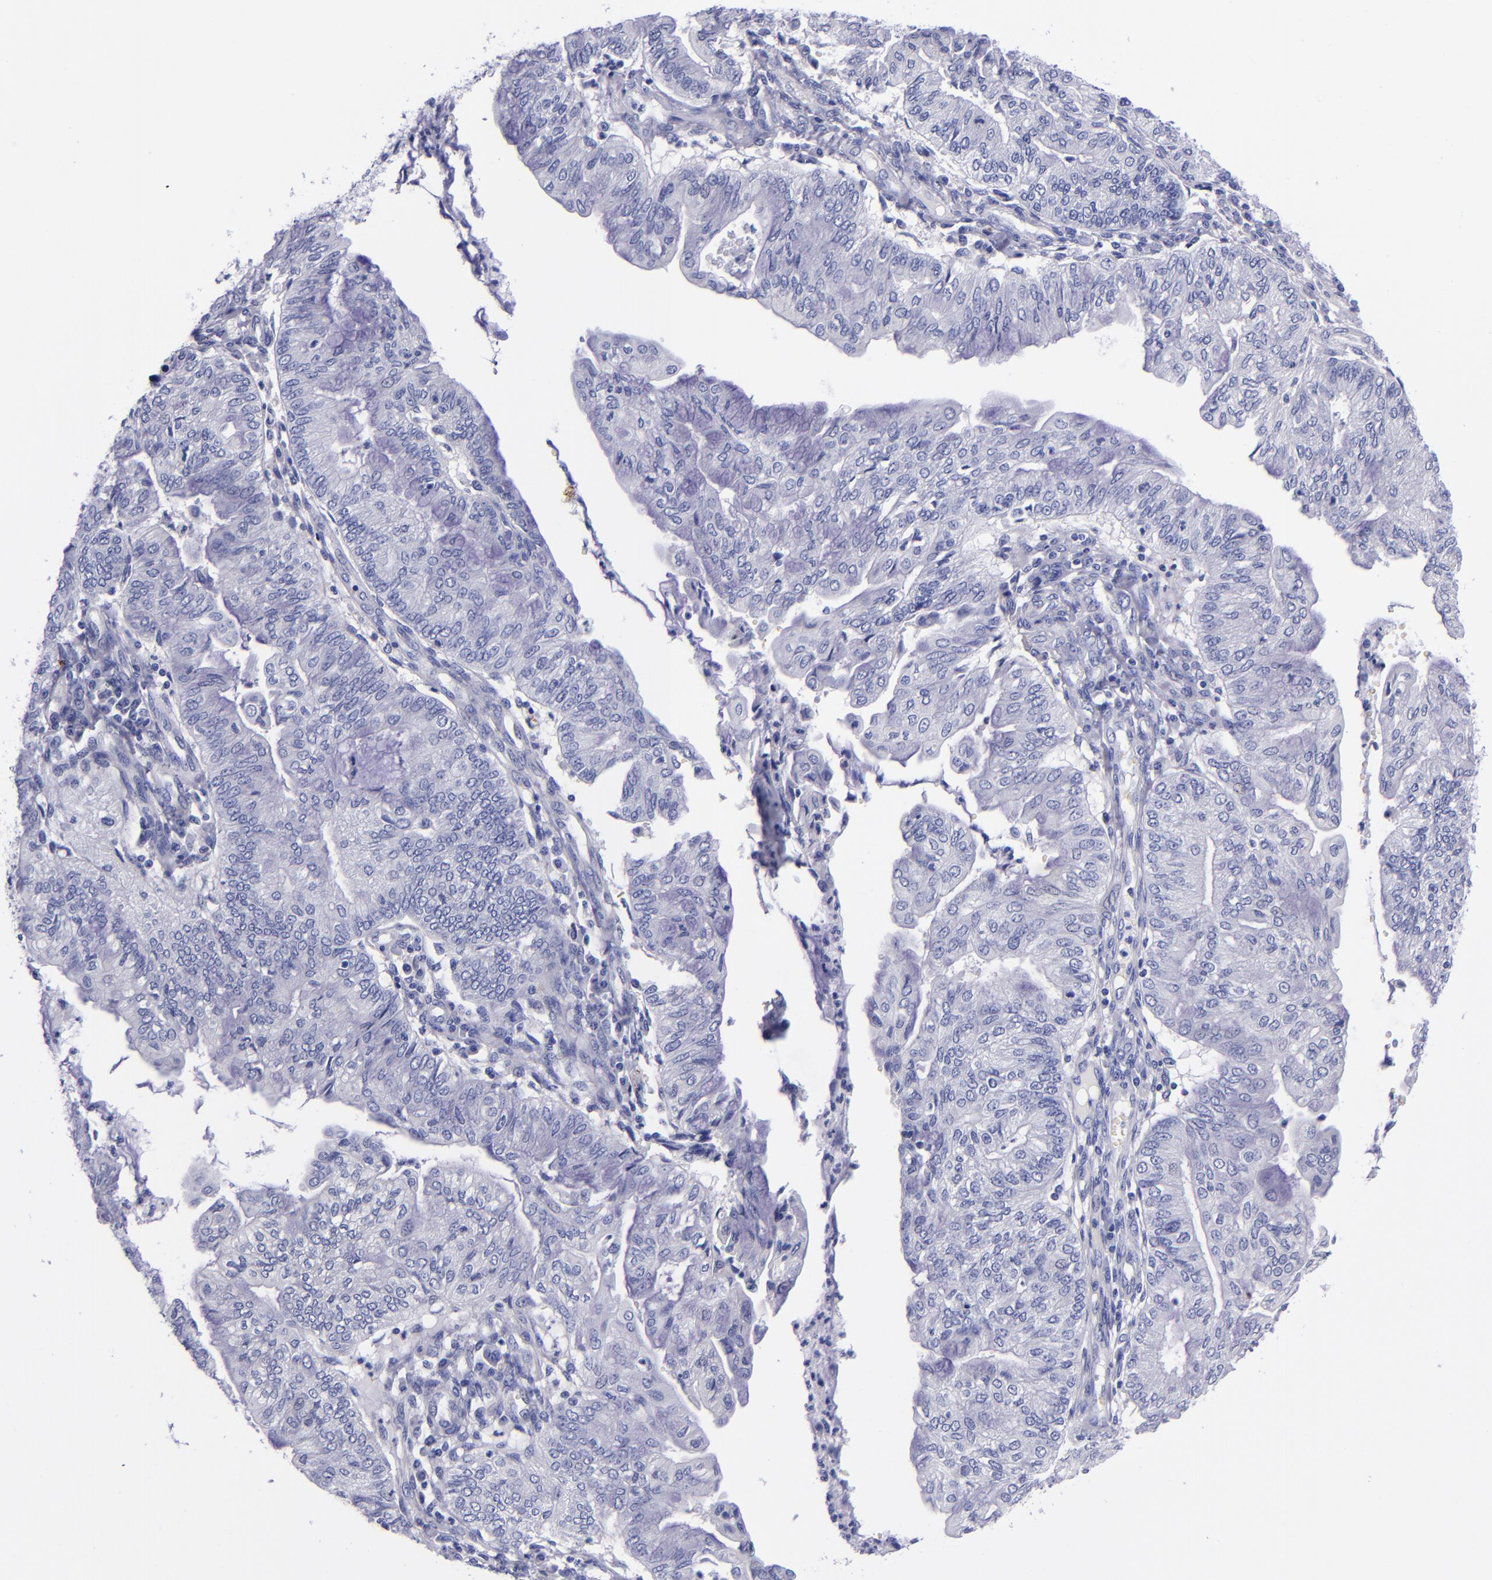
{"staining": {"intensity": "negative", "quantity": "none", "location": "none"}, "tissue": "endometrial cancer", "cell_type": "Tumor cells", "image_type": "cancer", "snomed": [{"axis": "morphology", "description": "Adenocarcinoma, NOS"}, {"axis": "topography", "description": "Endometrium"}], "caption": "There is no significant positivity in tumor cells of endometrial cancer (adenocarcinoma). (DAB (3,3'-diaminobenzidine) immunohistochemistry (IHC), high magnification).", "gene": "SV2A", "patient": {"sex": "female", "age": 59}}